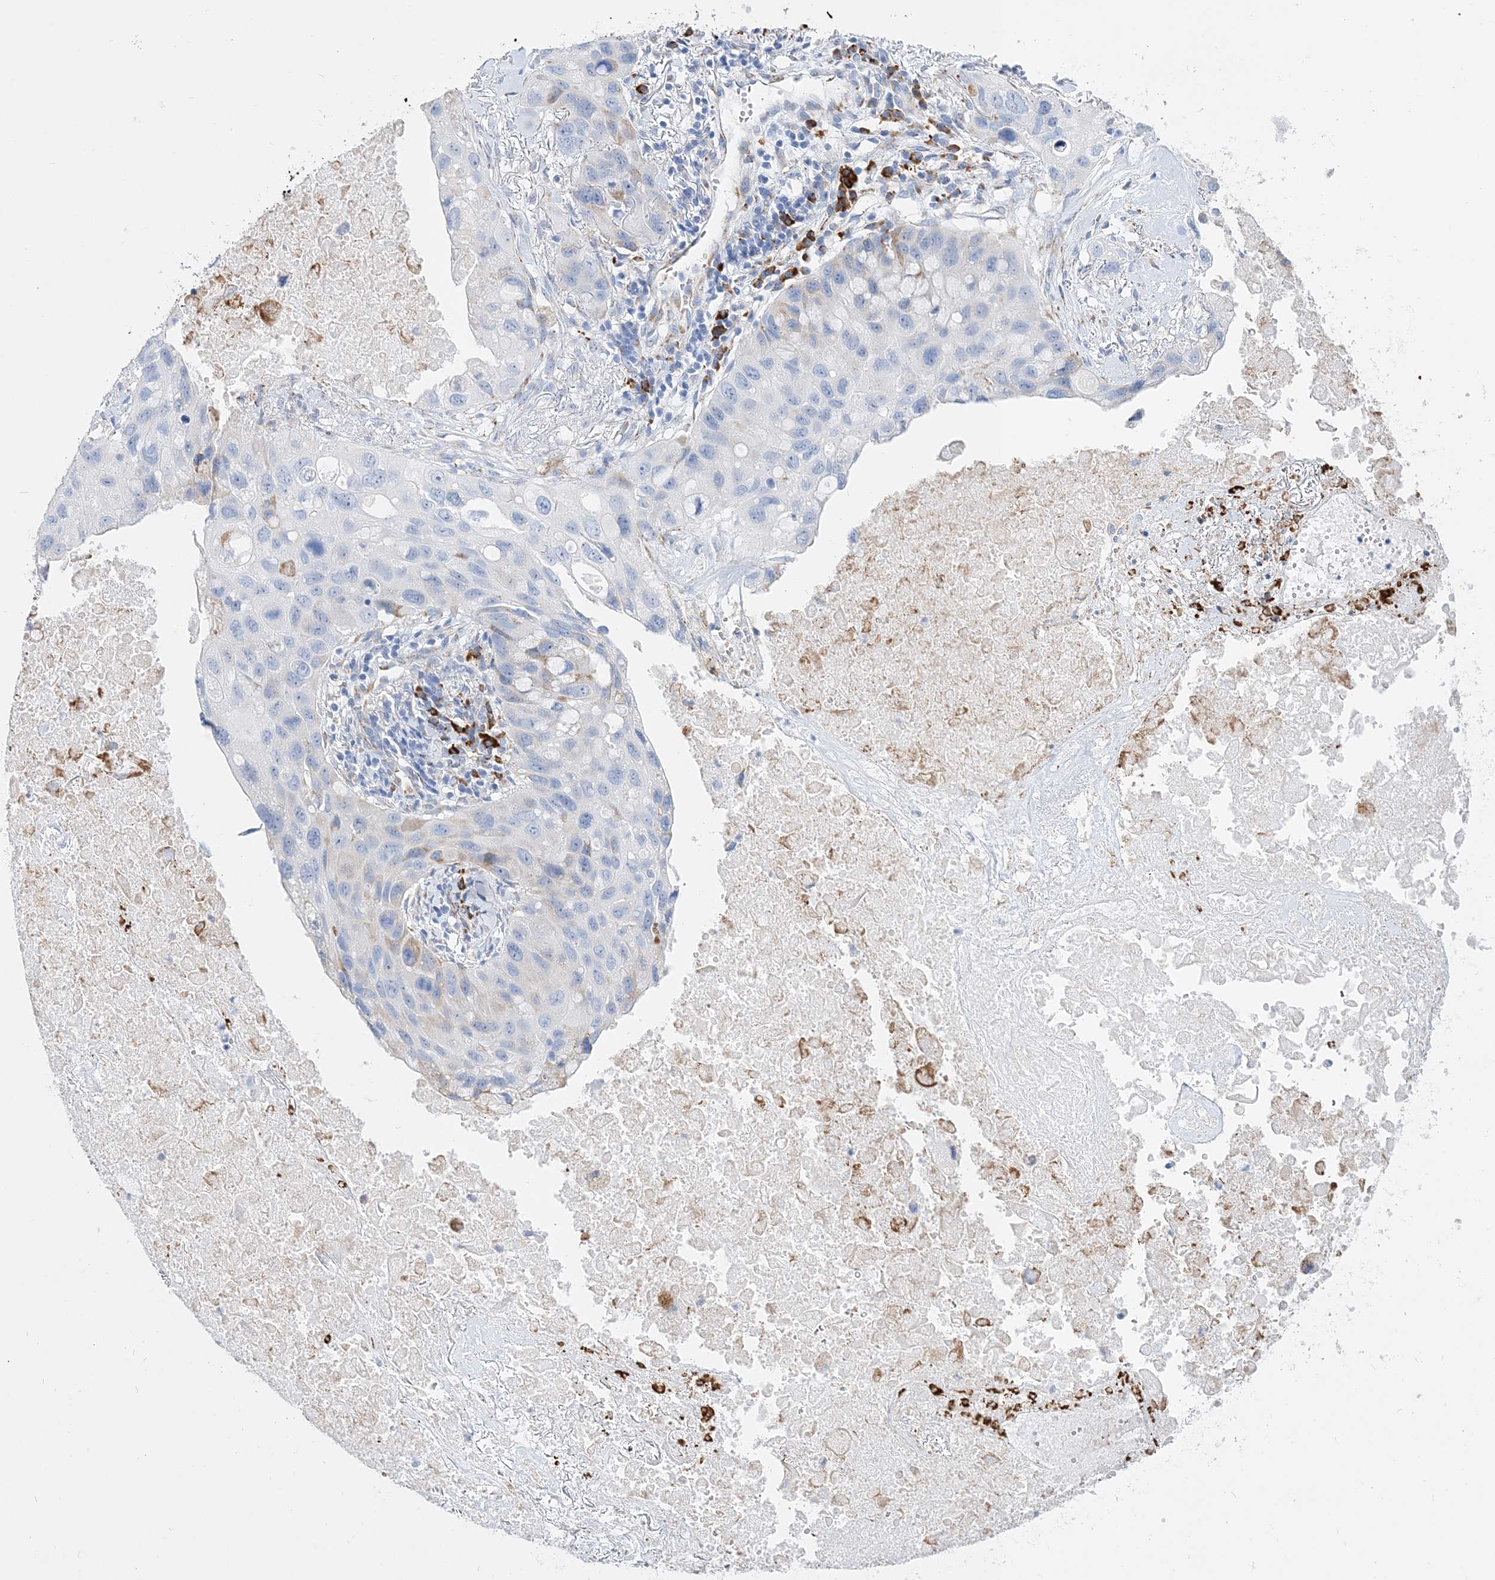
{"staining": {"intensity": "weak", "quantity": "<25%", "location": "cytoplasmic/membranous"}, "tissue": "lung cancer", "cell_type": "Tumor cells", "image_type": "cancer", "snomed": [{"axis": "morphology", "description": "Squamous cell carcinoma, NOS"}, {"axis": "topography", "description": "Lung"}], "caption": "A high-resolution micrograph shows IHC staining of squamous cell carcinoma (lung), which shows no significant expression in tumor cells.", "gene": "TSPYL6", "patient": {"sex": "female", "age": 73}}